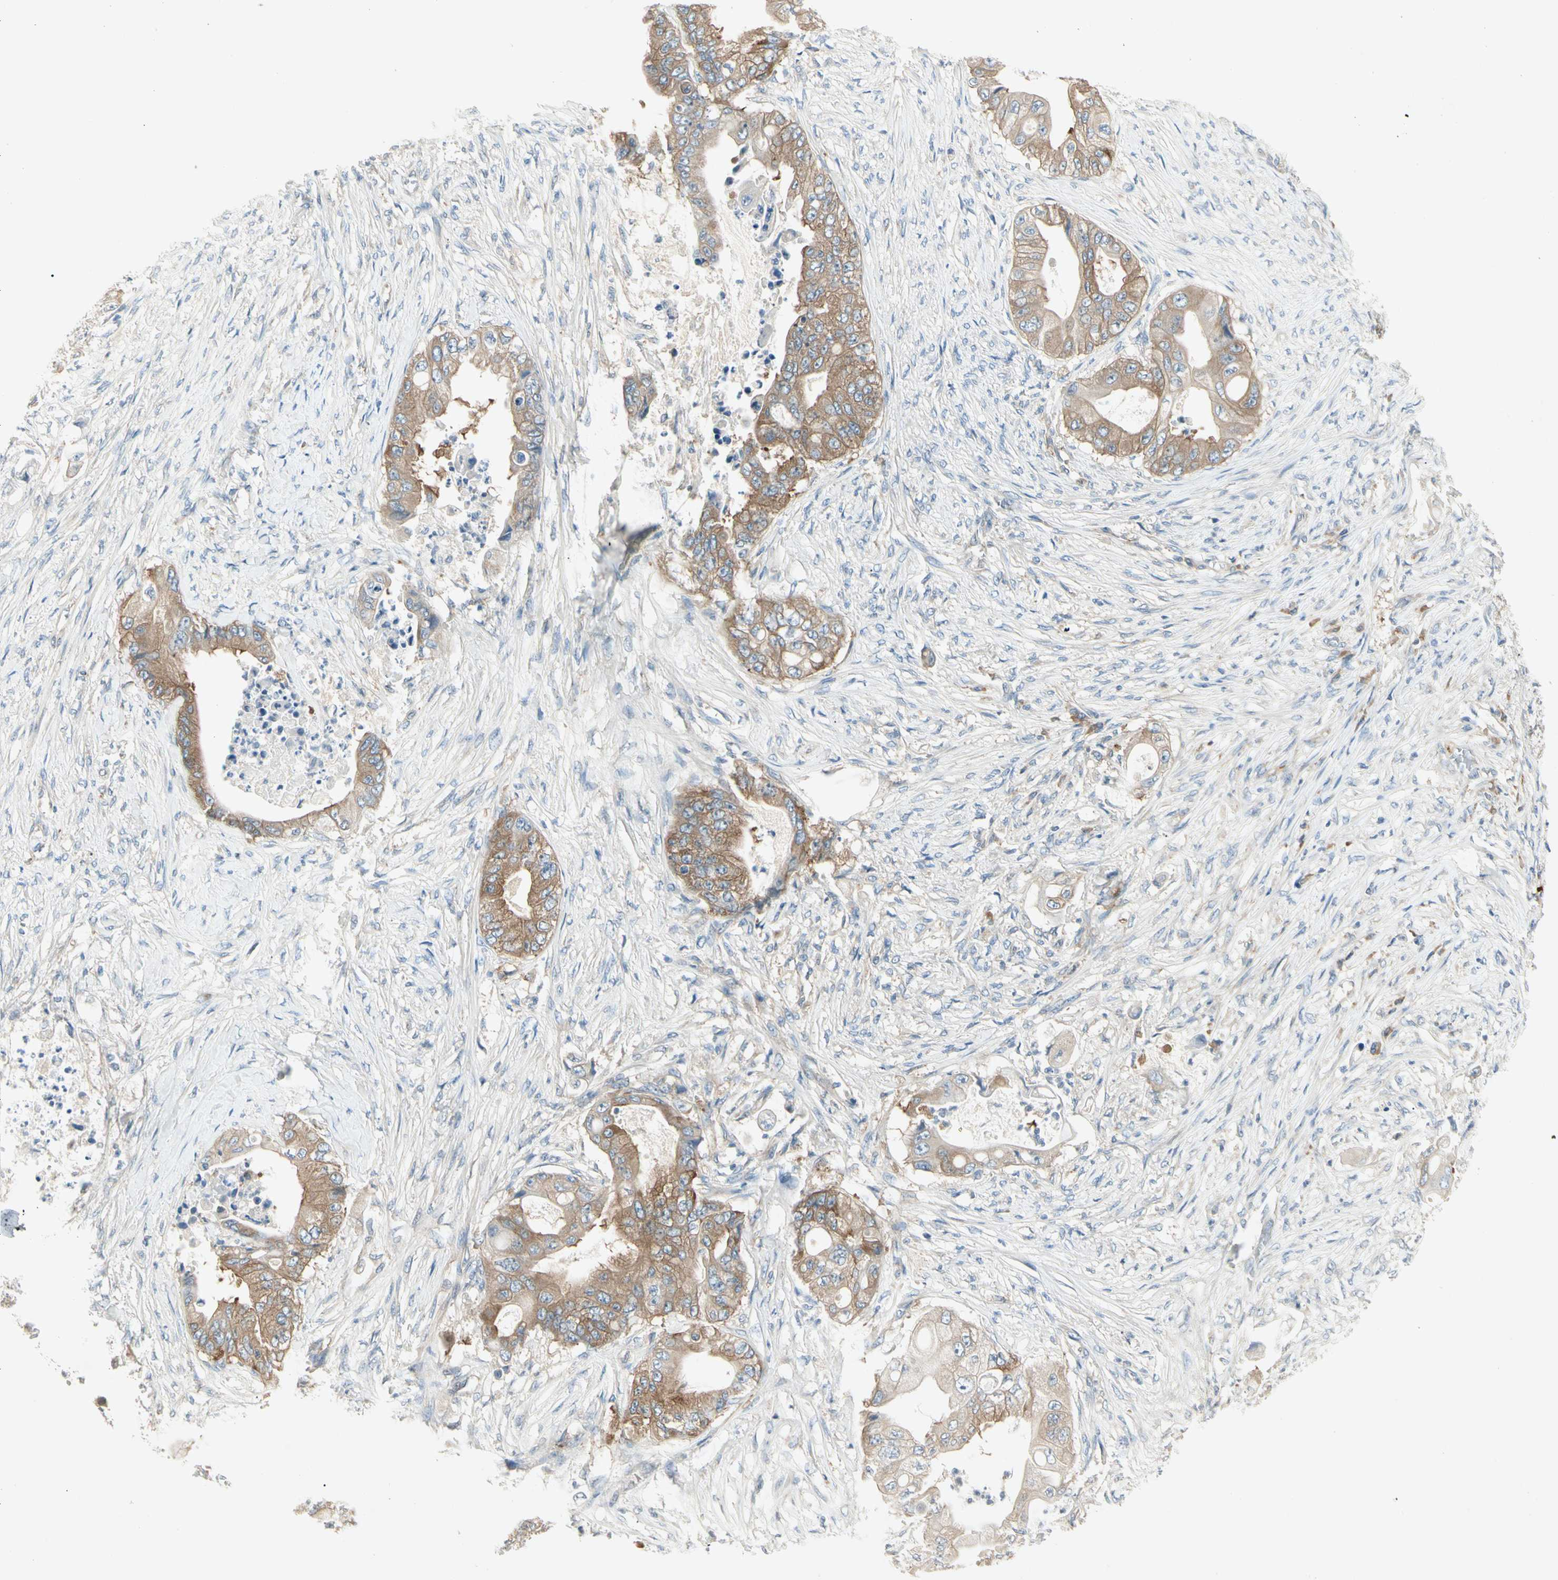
{"staining": {"intensity": "moderate", "quantity": ">75%", "location": "cytoplasmic/membranous"}, "tissue": "stomach cancer", "cell_type": "Tumor cells", "image_type": "cancer", "snomed": [{"axis": "morphology", "description": "Adenocarcinoma, NOS"}, {"axis": "topography", "description": "Stomach"}], "caption": "A brown stain highlights moderate cytoplasmic/membranous positivity of a protein in human stomach cancer (adenocarcinoma) tumor cells.", "gene": "IL1R1", "patient": {"sex": "female", "age": 73}}